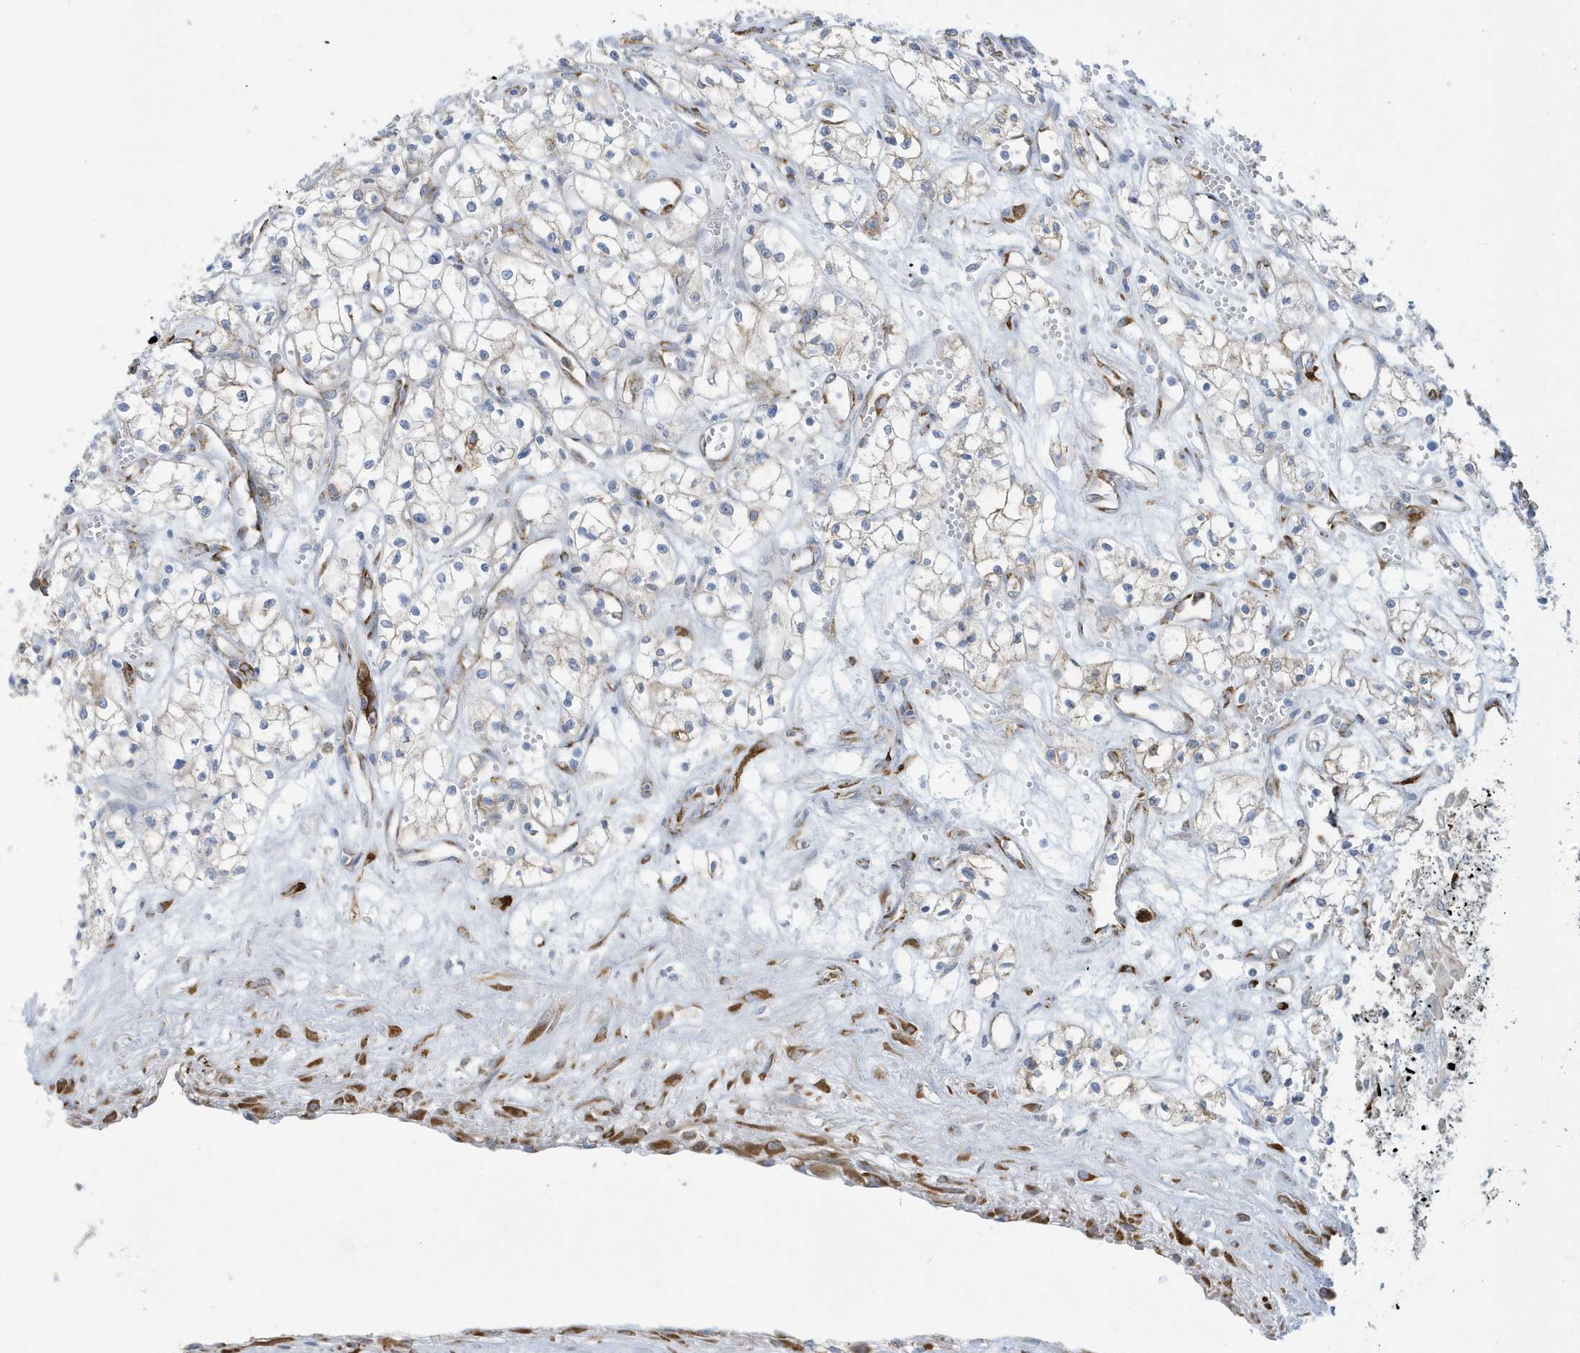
{"staining": {"intensity": "negative", "quantity": "none", "location": "none"}, "tissue": "renal cancer", "cell_type": "Tumor cells", "image_type": "cancer", "snomed": [{"axis": "morphology", "description": "Adenocarcinoma, NOS"}, {"axis": "topography", "description": "Kidney"}], "caption": "Tumor cells are negative for protein expression in human renal cancer (adenocarcinoma).", "gene": "DCAF1", "patient": {"sex": "male", "age": 59}}